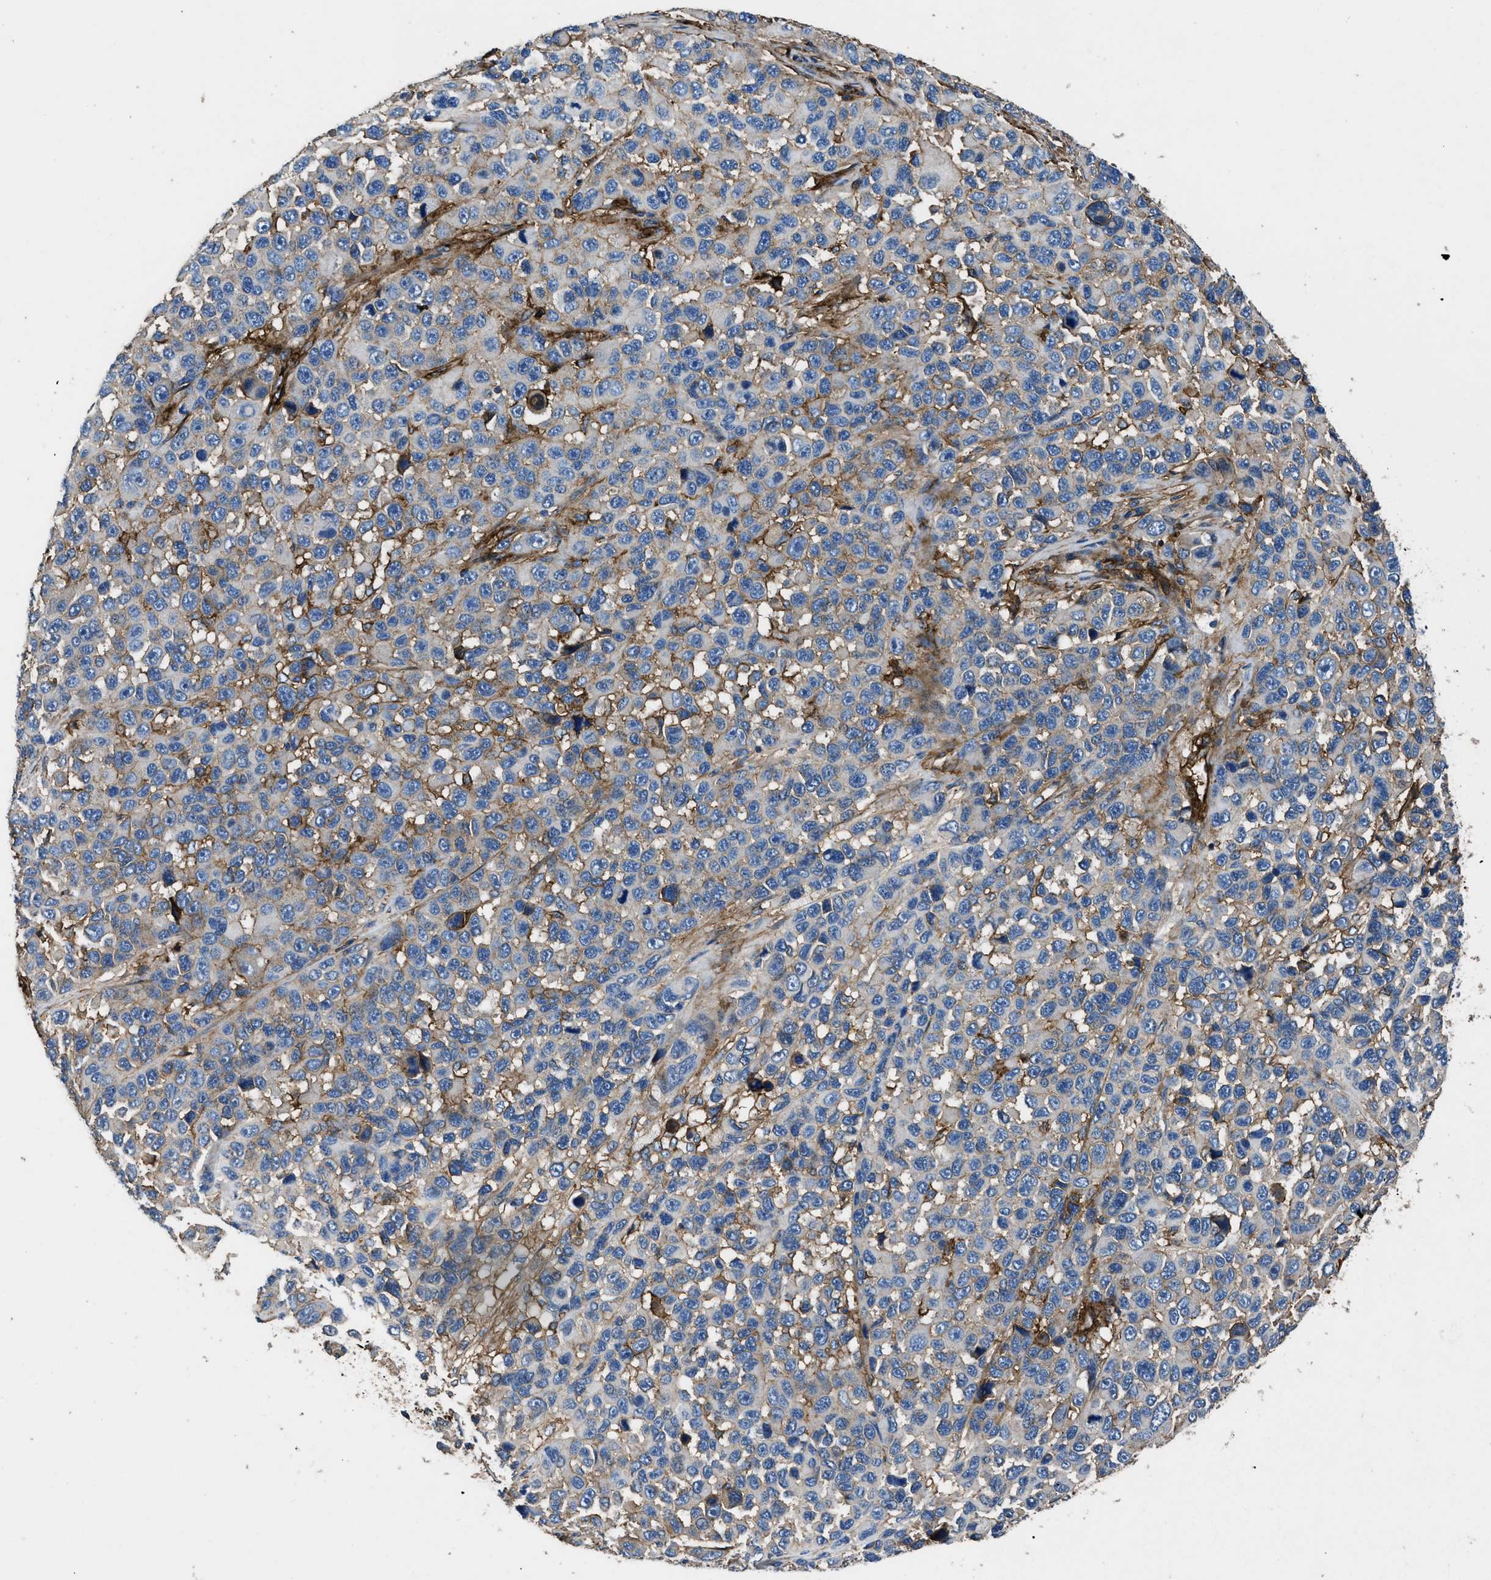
{"staining": {"intensity": "weak", "quantity": "<25%", "location": "cytoplasmic/membranous"}, "tissue": "melanoma", "cell_type": "Tumor cells", "image_type": "cancer", "snomed": [{"axis": "morphology", "description": "Malignant melanoma, NOS"}, {"axis": "topography", "description": "Skin"}], "caption": "Immunohistochemical staining of human malignant melanoma exhibits no significant staining in tumor cells.", "gene": "CD276", "patient": {"sex": "male", "age": 53}}